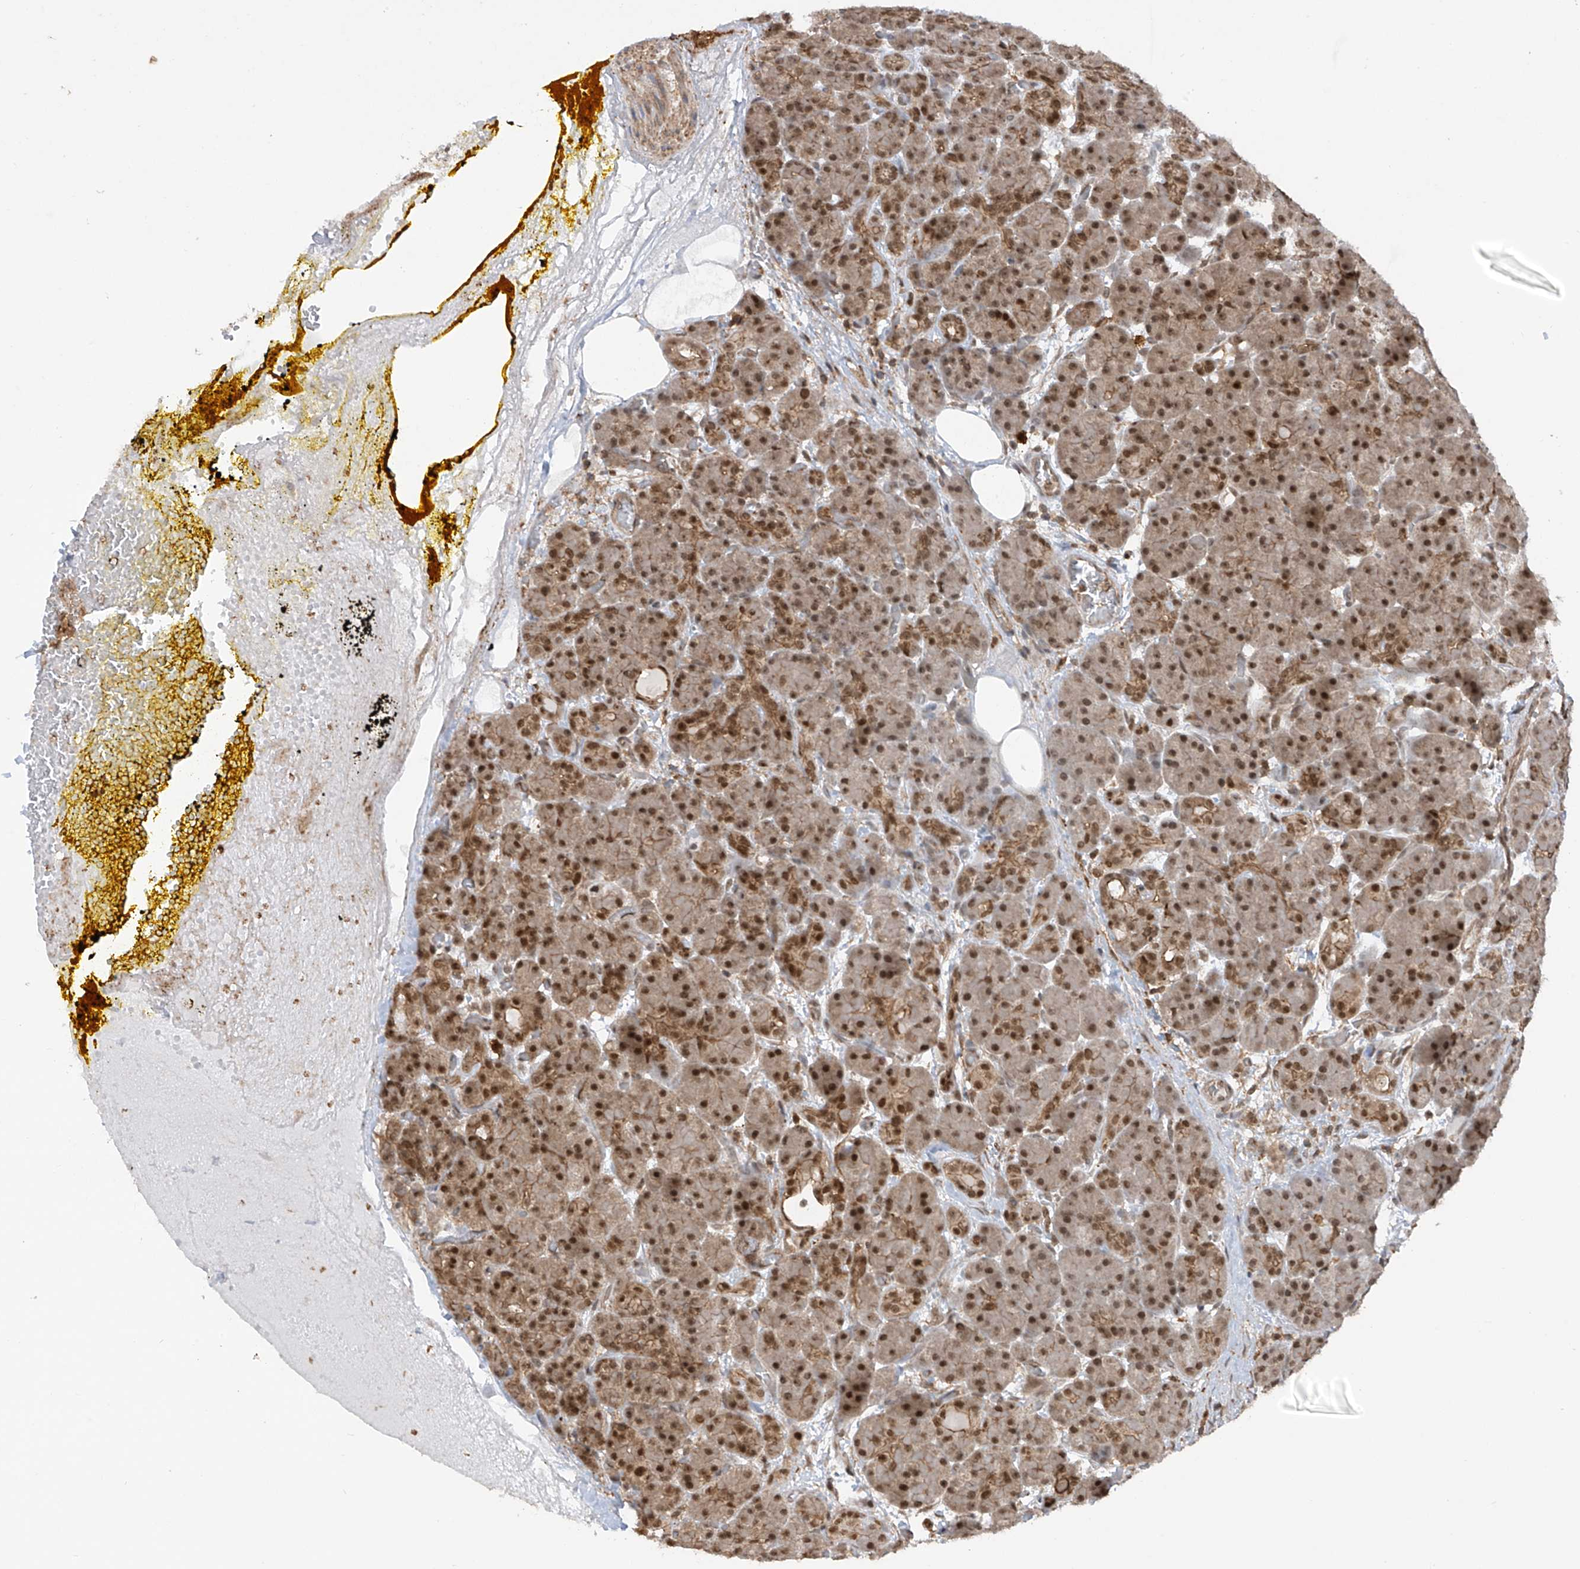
{"staining": {"intensity": "moderate", "quantity": ">75%", "location": "cytoplasmic/membranous,nuclear"}, "tissue": "pancreas", "cell_type": "Exocrine glandular cells", "image_type": "normal", "snomed": [{"axis": "morphology", "description": "Normal tissue, NOS"}, {"axis": "topography", "description": "Pancreas"}], "caption": "A photomicrograph of pancreas stained for a protein shows moderate cytoplasmic/membranous,nuclear brown staining in exocrine glandular cells.", "gene": "REPIN1", "patient": {"sex": "male", "age": 63}}